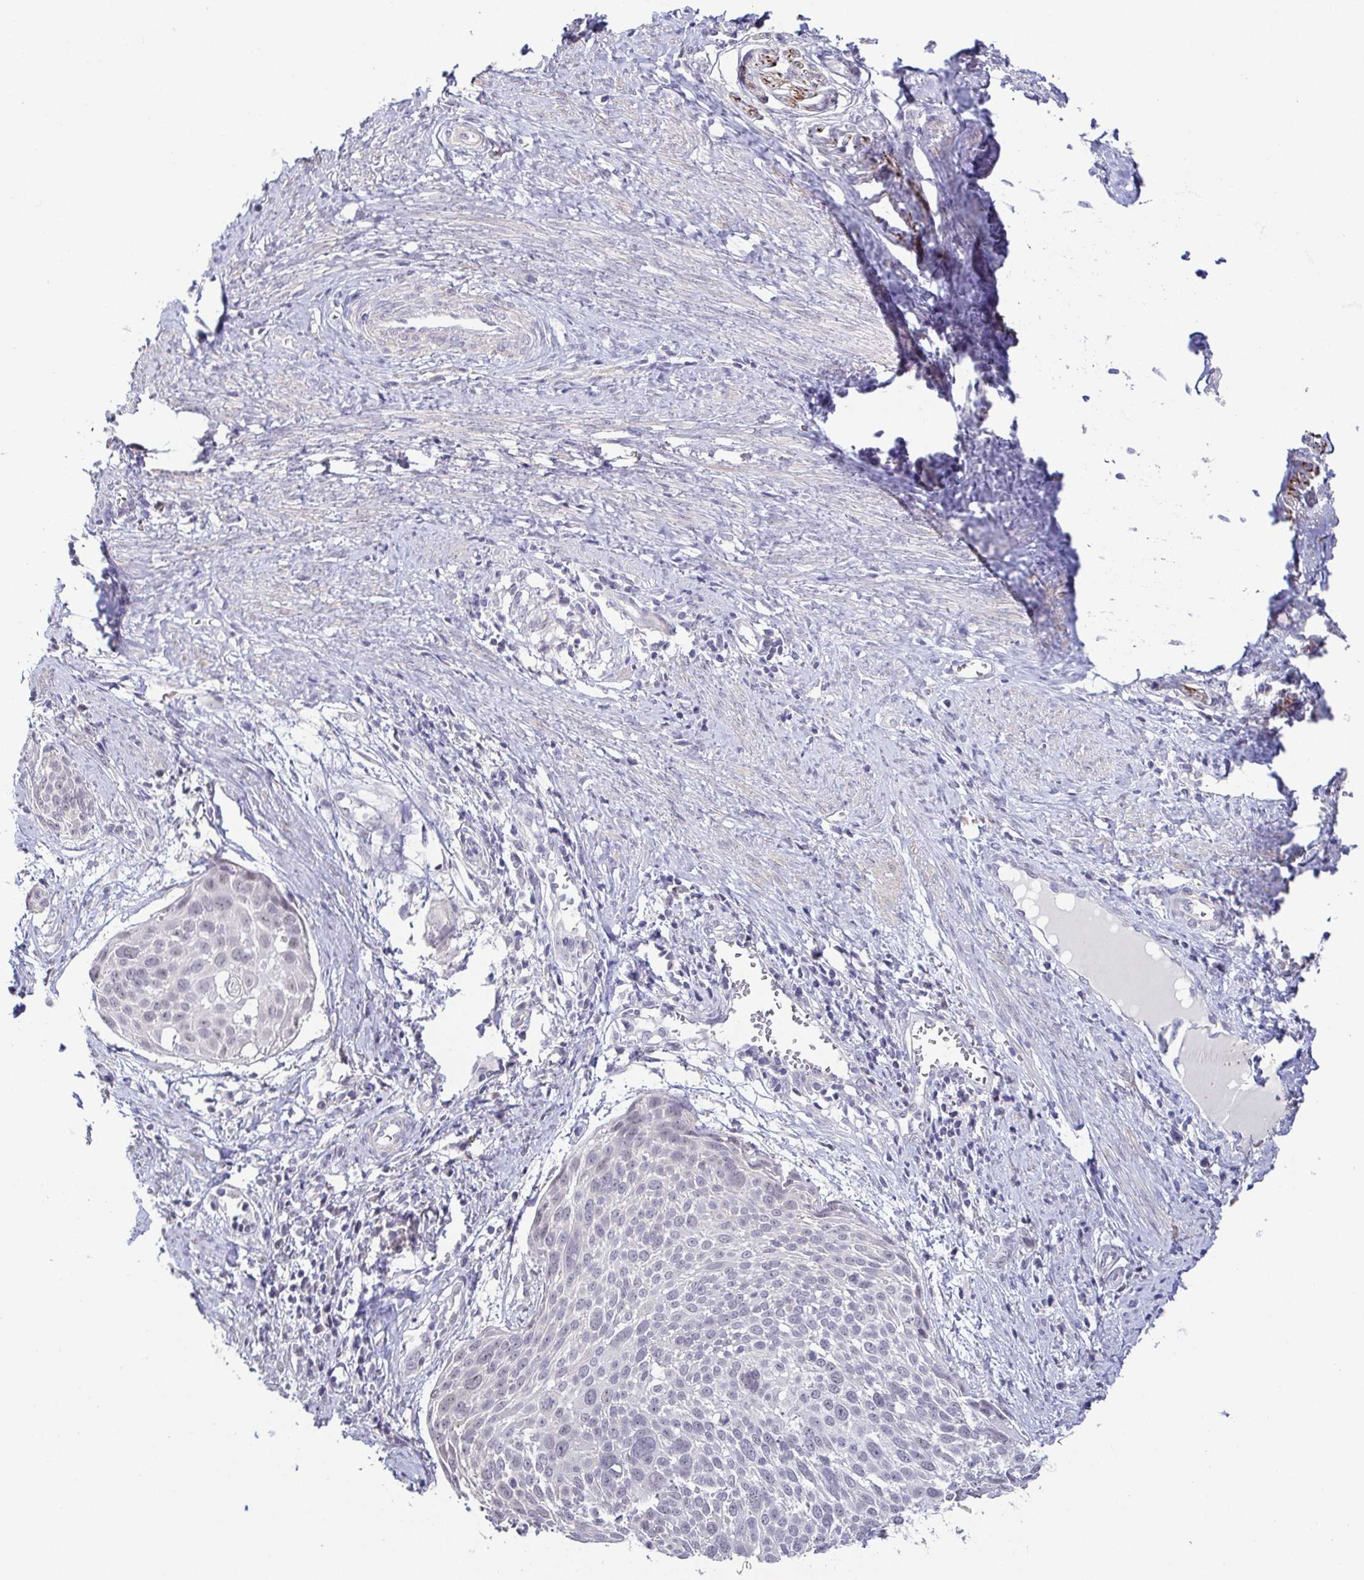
{"staining": {"intensity": "negative", "quantity": "none", "location": "none"}, "tissue": "cervical cancer", "cell_type": "Tumor cells", "image_type": "cancer", "snomed": [{"axis": "morphology", "description": "Squamous cell carcinoma, NOS"}, {"axis": "topography", "description": "Cervix"}], "caption": "DAB immunohistochemical staining of human cervical squamous cell carcinoma exhibits no significant expression in tumor cells. (DAB immunohistochemistry (IHC) with hematoxylin counter stain).", "gene": "NEFH", "patient": {"sex": "female", "age": 39}}